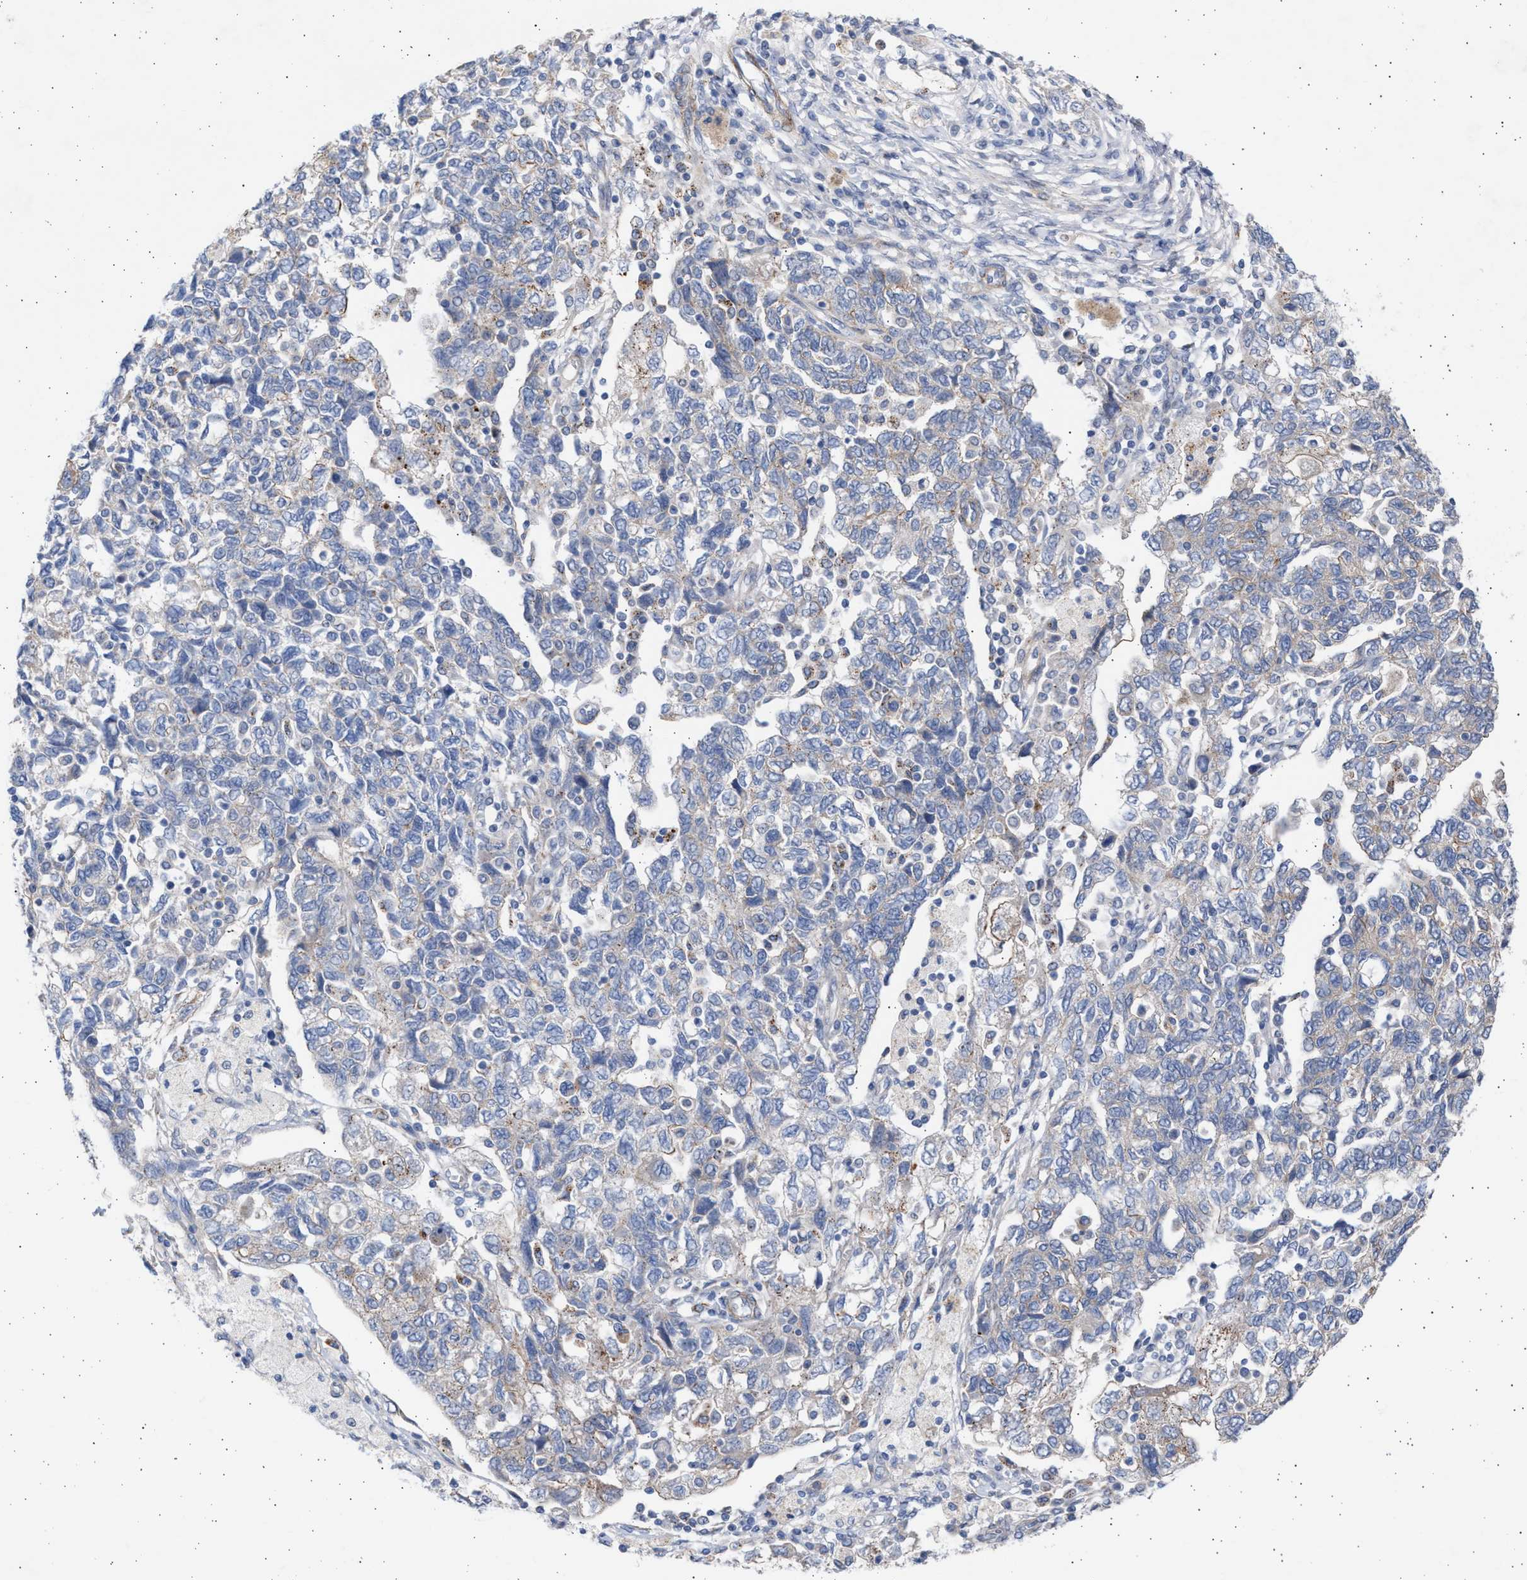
{"staining": {"intensity": "negative", "quantity": "none", "location": "none"}, "tissue": "ovarian cancer", "cell_type": "Tumor cells", "image_type": "cancer", "snomed": [{"axis": "morphology", "description": "Carcinoma, NOS"}, {"axis": "morphology", "description": "Cystadenocarcinoma, serous, NOS"}, {"axis": "topography", "description": "Ovary"}], "caption": "There is no significant expression in tumor cells of ovarian cancer.", "gene": "NBR1", "patient": {"sex": "female", "age": 69}}